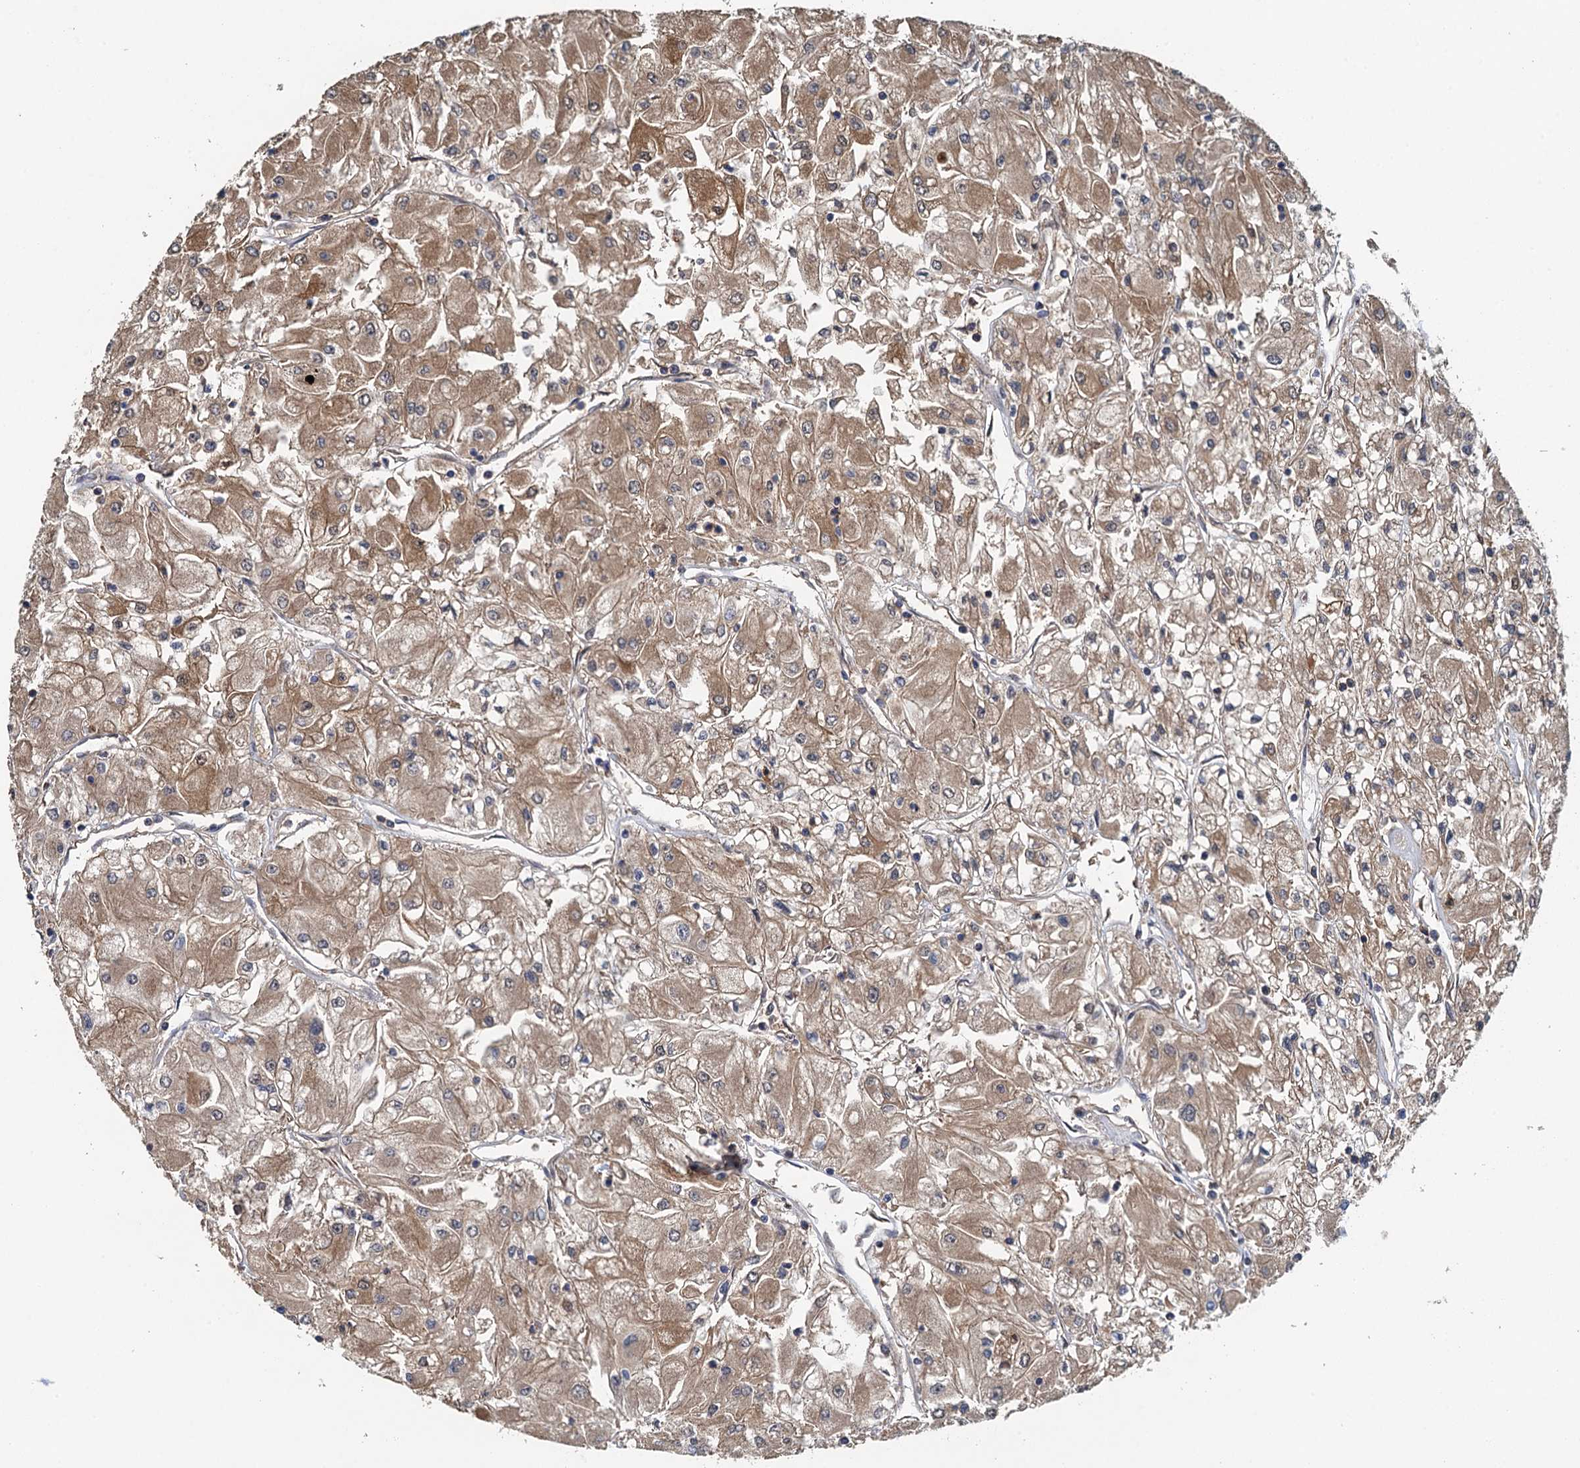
{"staining": {"intensity": "moderate", "quantity": ">75%", "location": "cytoplasmic/membranous"}, "tissue": "renal cancer", "cell_type": "Tumor cells", "image_type": "cancer", "snomed": [{"axis": "morphology", "description": "Adenocarcinoma, NOS"}, {"axis": "topography", "description": "Kidney"}], "caption": "Brown immunohistochemical staining in adenocarcinoma (renal) displays moderate cytoplasmic/membranous staining in about >75% of tumor cells.", "gene": "RSAD2", "patient": {"sex": "male", "age": 80}}